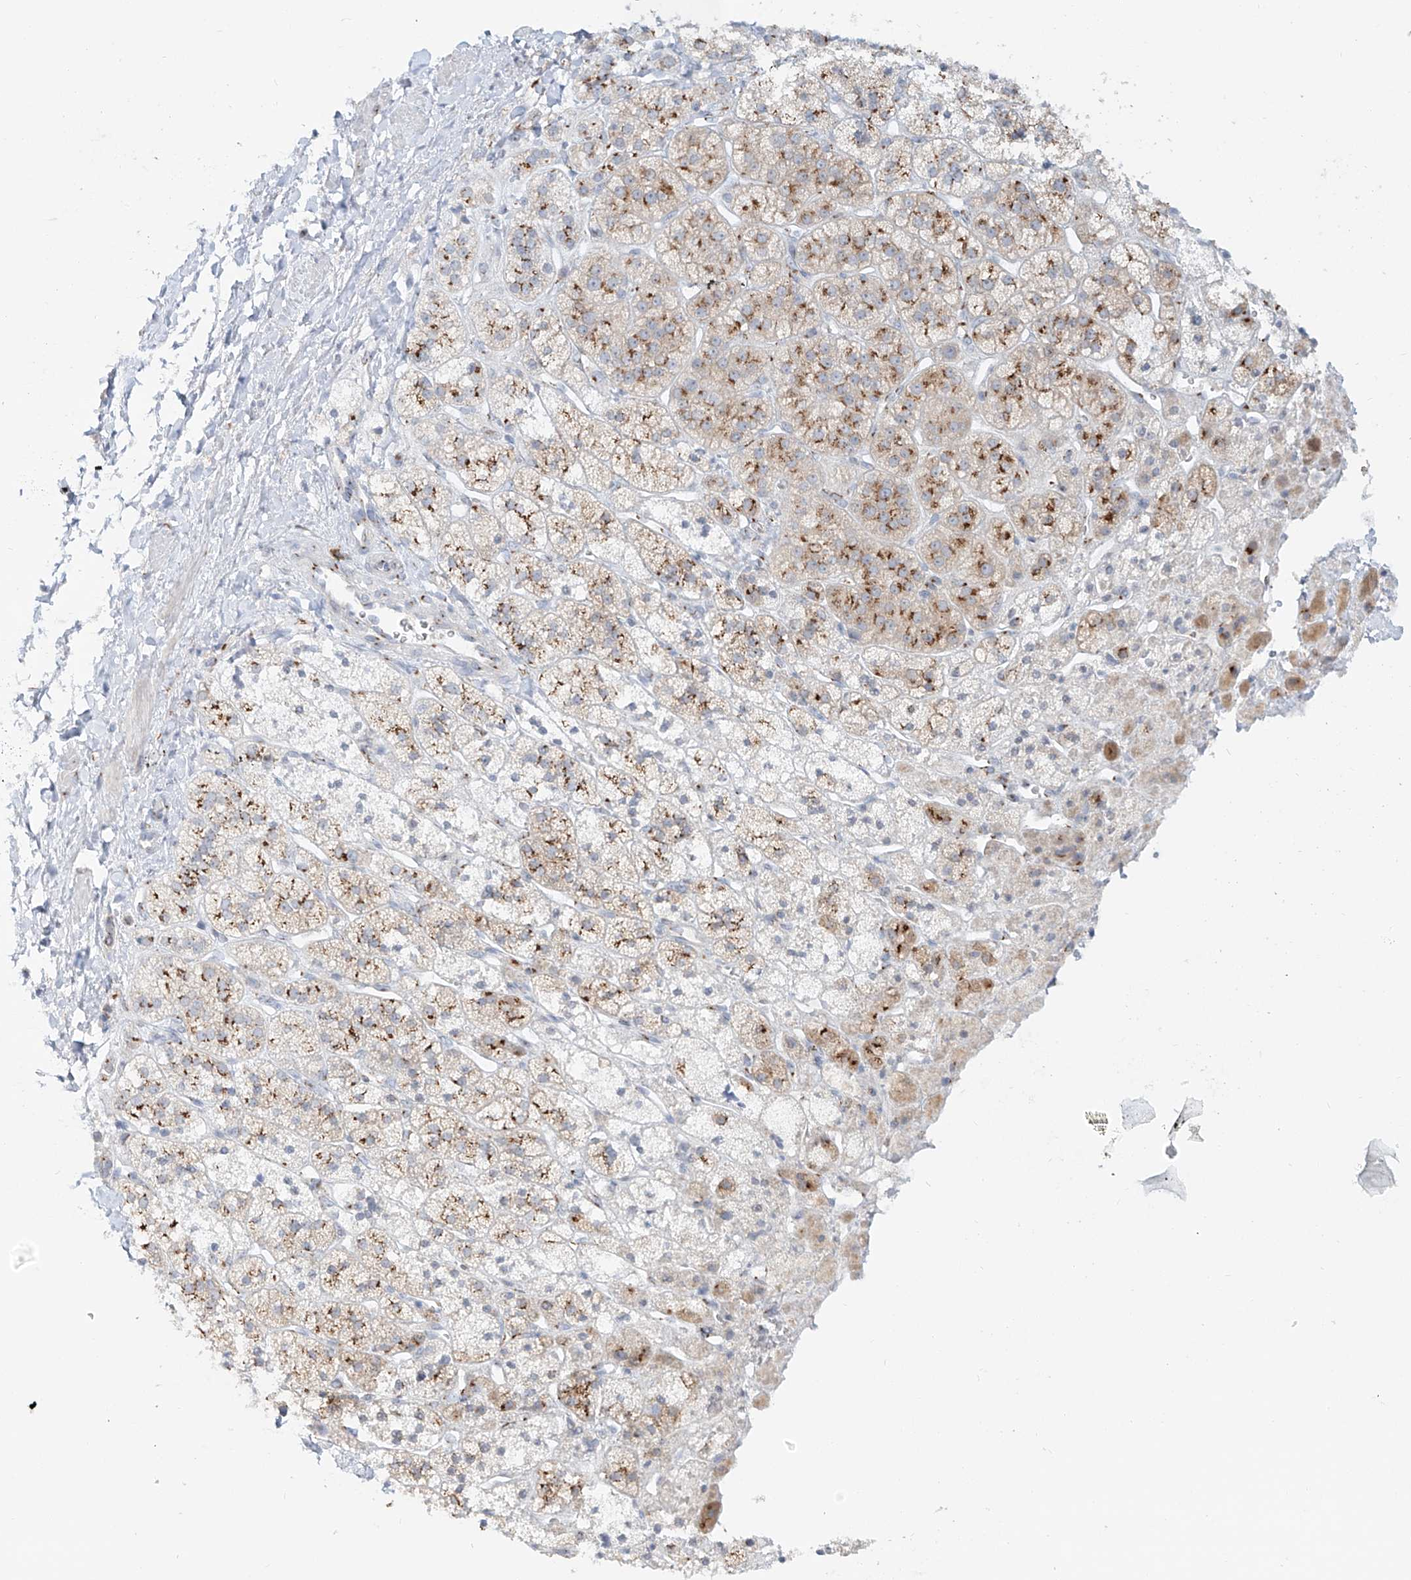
{"staining": {"intensity": "moderate", "quantity": ">75%", "location": "cytoplasmic/membranous"}, "tissue": "adrenal gland", "cell_type": "Glandular cells", "image_type": "normal", "snomed": [{"axis": "morphology", "description": "Normal tissue, NOS"}, {"axis": "topography", "description": "Adrenal gland"}], "caption": "This image reveals IHC staining of benign adrenal gland, with medium moderate cytoplasmic/membranous staining in about >75% of glandular cells.", "gene": "BSDC1", "patient": {"sex": "male", "age": 56}}